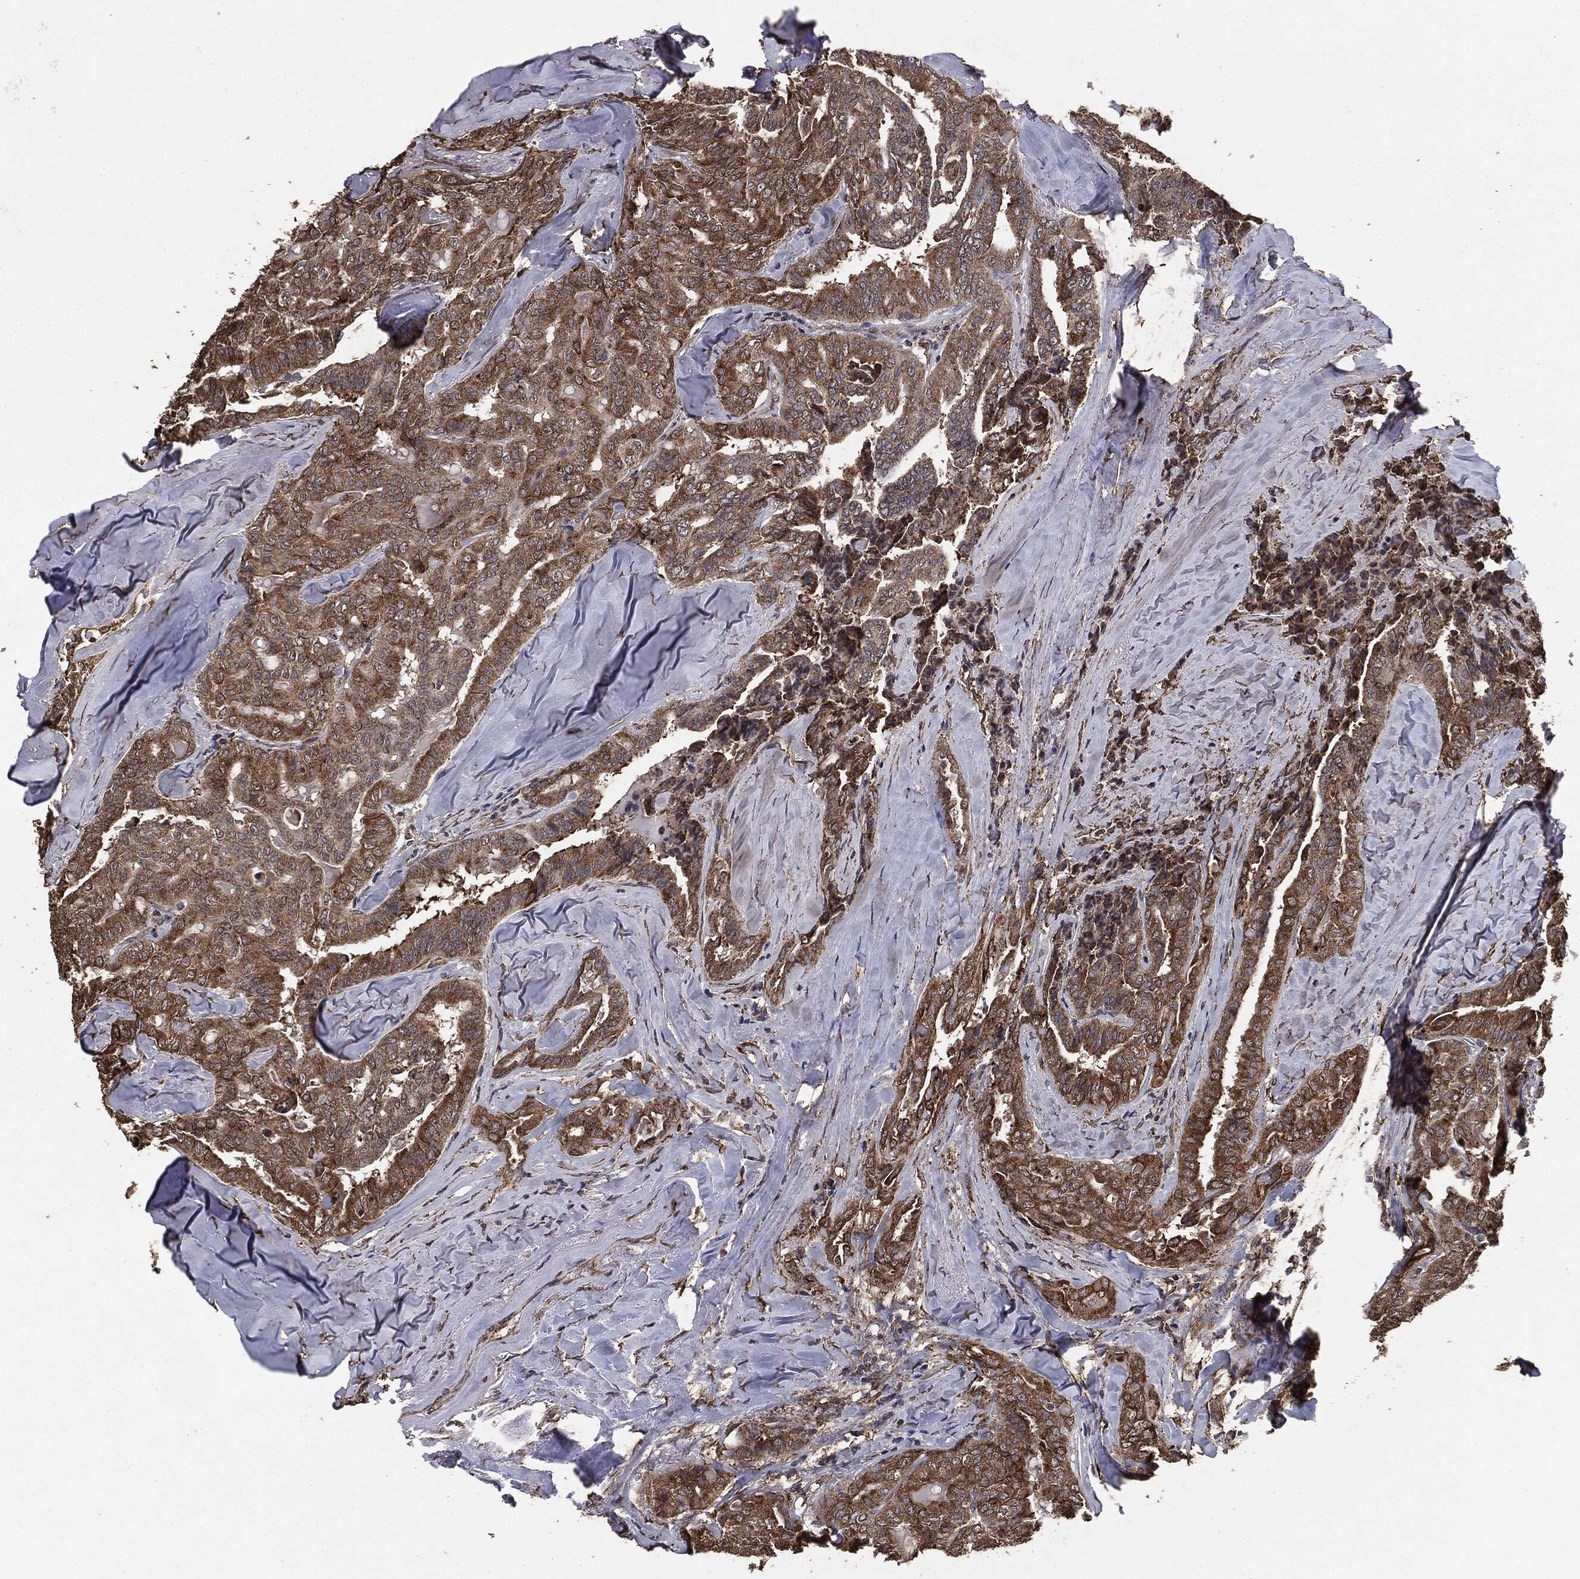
{"staining": {"intensity": "moderate", "quantity": ">75%", "location": "cytoplasmic/membranous"}, "tissue": "thyroid cancer", "cell_type": "Tumor cells", "image_type": "cancer", "snomed": [{"axis": "morphology", "description": "Papillary adenocarcinoma, NOS"}, {"axis": "topography", "description": "Thyroid gland"}], "caption": "Tumor cells reveal medium levels of moderate cytoplasmic/membranous positivity in approximately >75% of cells in thyroid cancer (papillary adenocarcinoma).", "gene": "MTOR", "patient": {"sex": "female", "age": 68}}